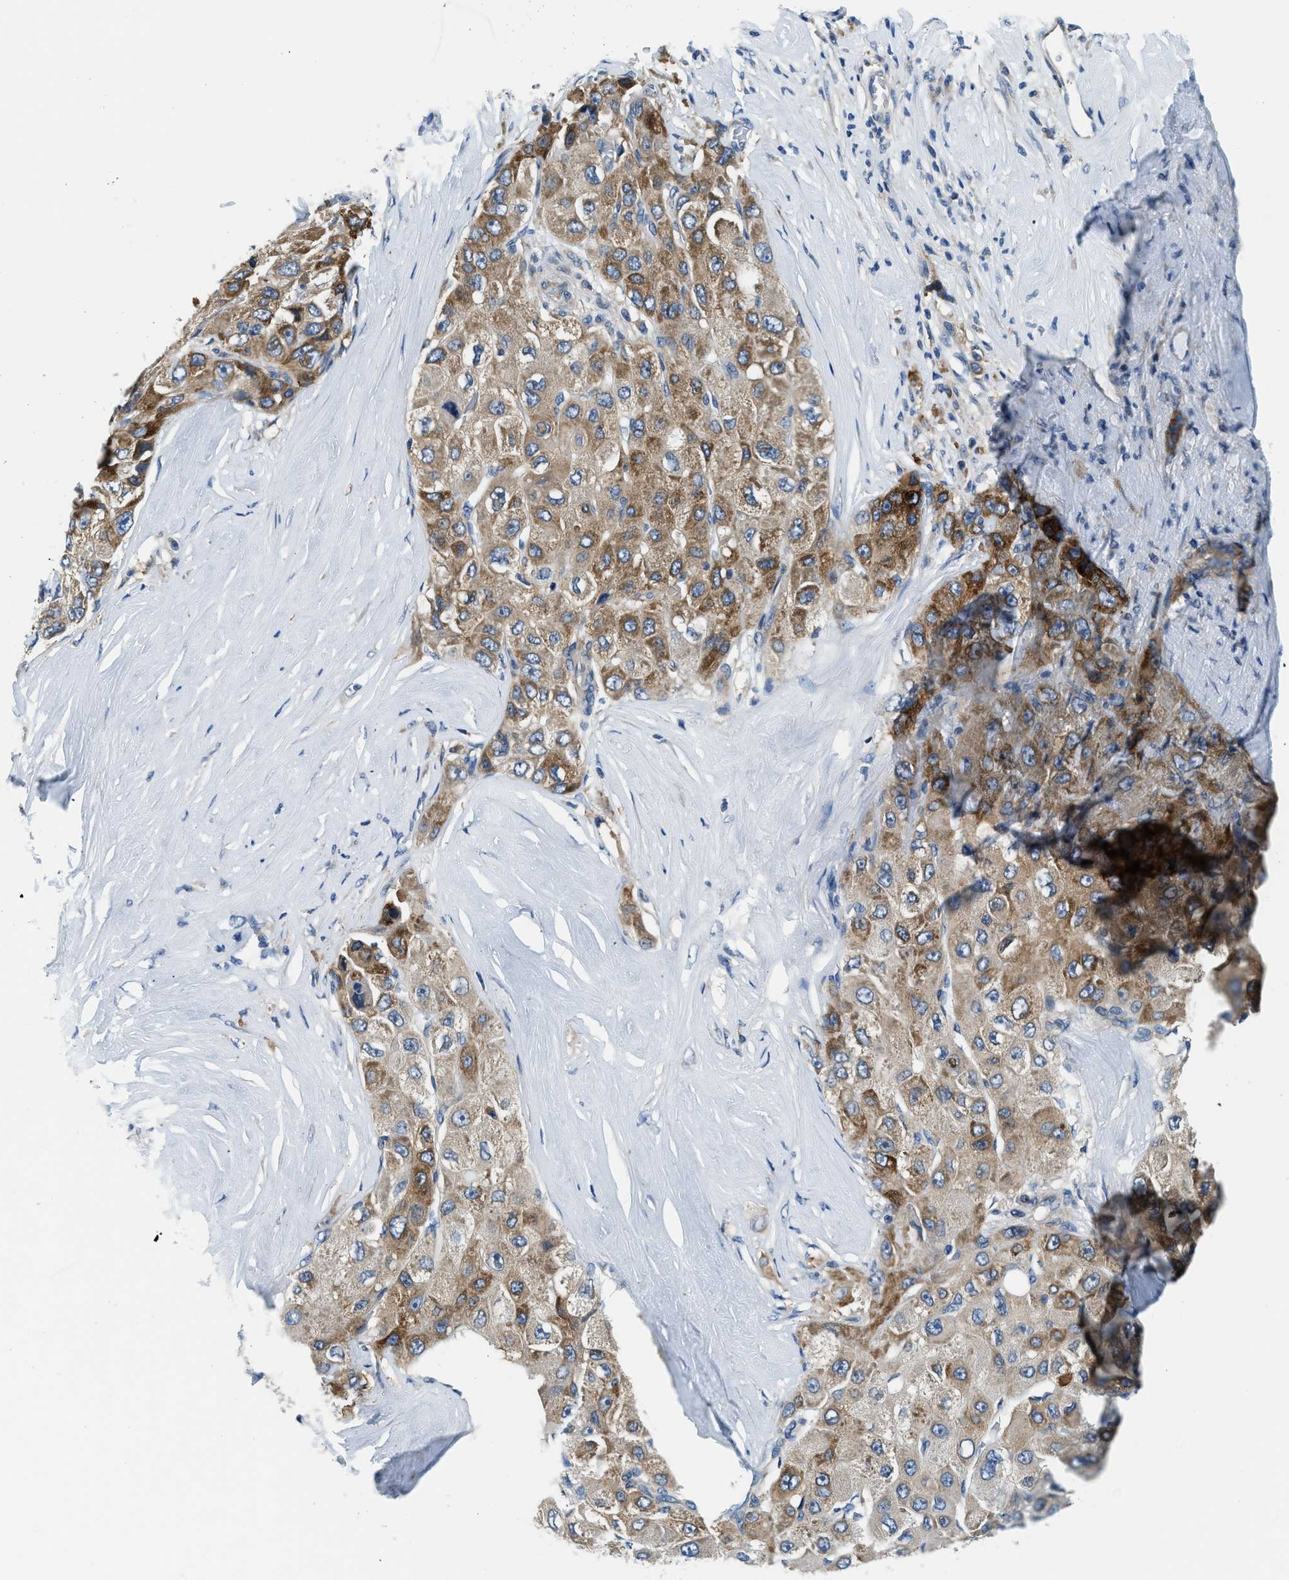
{"staining": {"intensity": "moderate", "quantity": ">75%", "location": "cytoplasmic/membranous"}, "tissue": "liver cancer", "cell_type": "Tumor cells", "image_type": "cancer", "snomed": [{"axis": "morphology", "description": "Carcinoma, Hepatocellular, NOS"}, {"axis": "topography", "description": "Liver"}], "caption": "Hepatocellular carcinoma (liver) stained with immunohistochemistry exhibits moderate cytoplasmic/membranous expression in approximately >75% of tumor cells.", "gene": "LPIN2", "patient": {"sex": "male", "age": 80}}